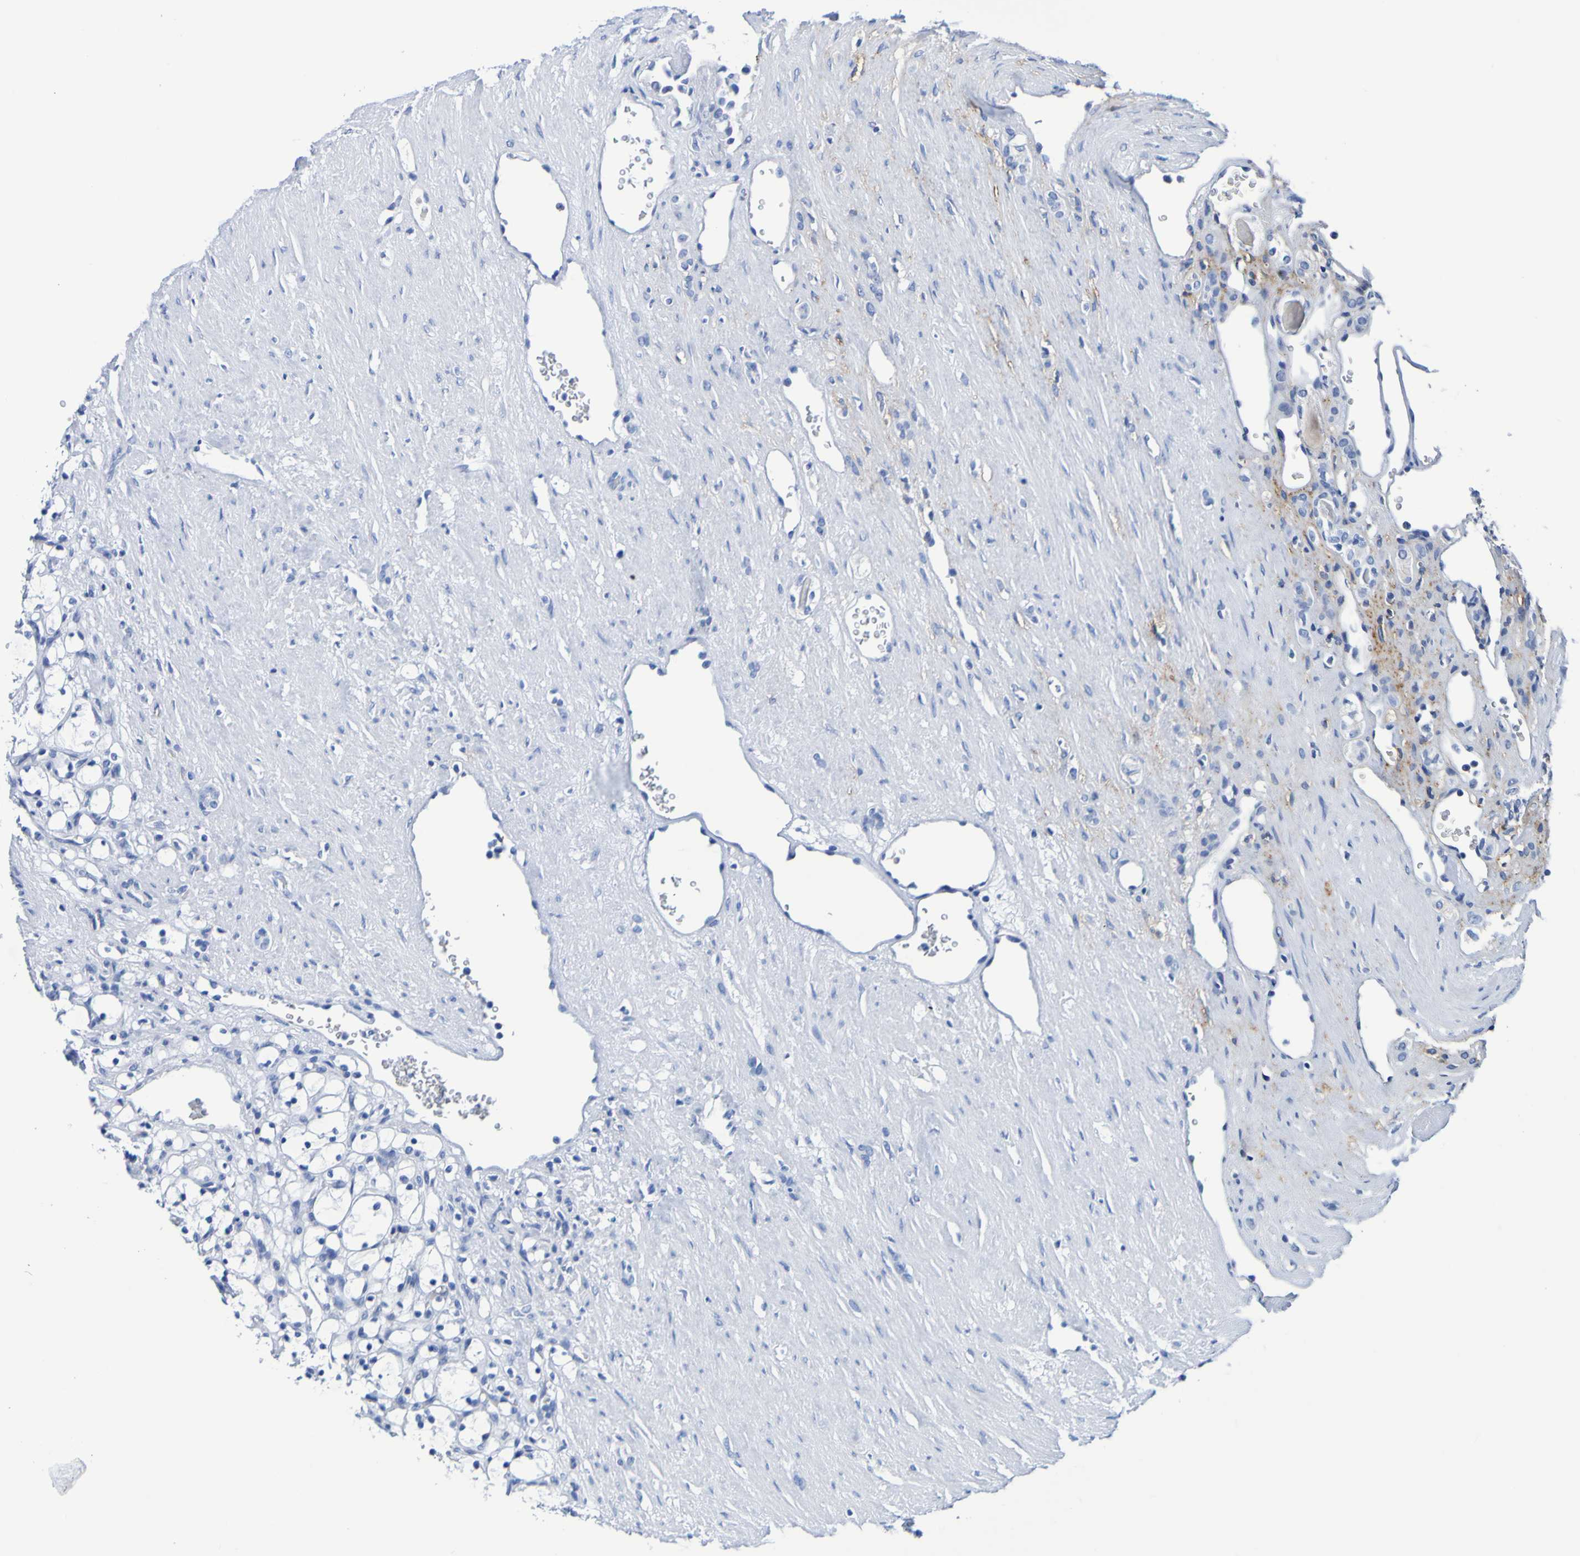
{"staining": {"intensity": "negative", "quantity": "none", "location": "none"}, "tissue": "renal cancer", "cell_type": "Tumor cells", "image_type": "cancer", "snomed": [{"axis": "morphology", "description": "Adenocarcinoma, NOS"}, {"axis": "topography", "description": "Kidney"}], "caption": "Protein analysis of adenocarcinoma (renal) displays no significant expression in tumor cells.", "gene": "DPEP1", "patient": {"sex": "female", "age": 69}}